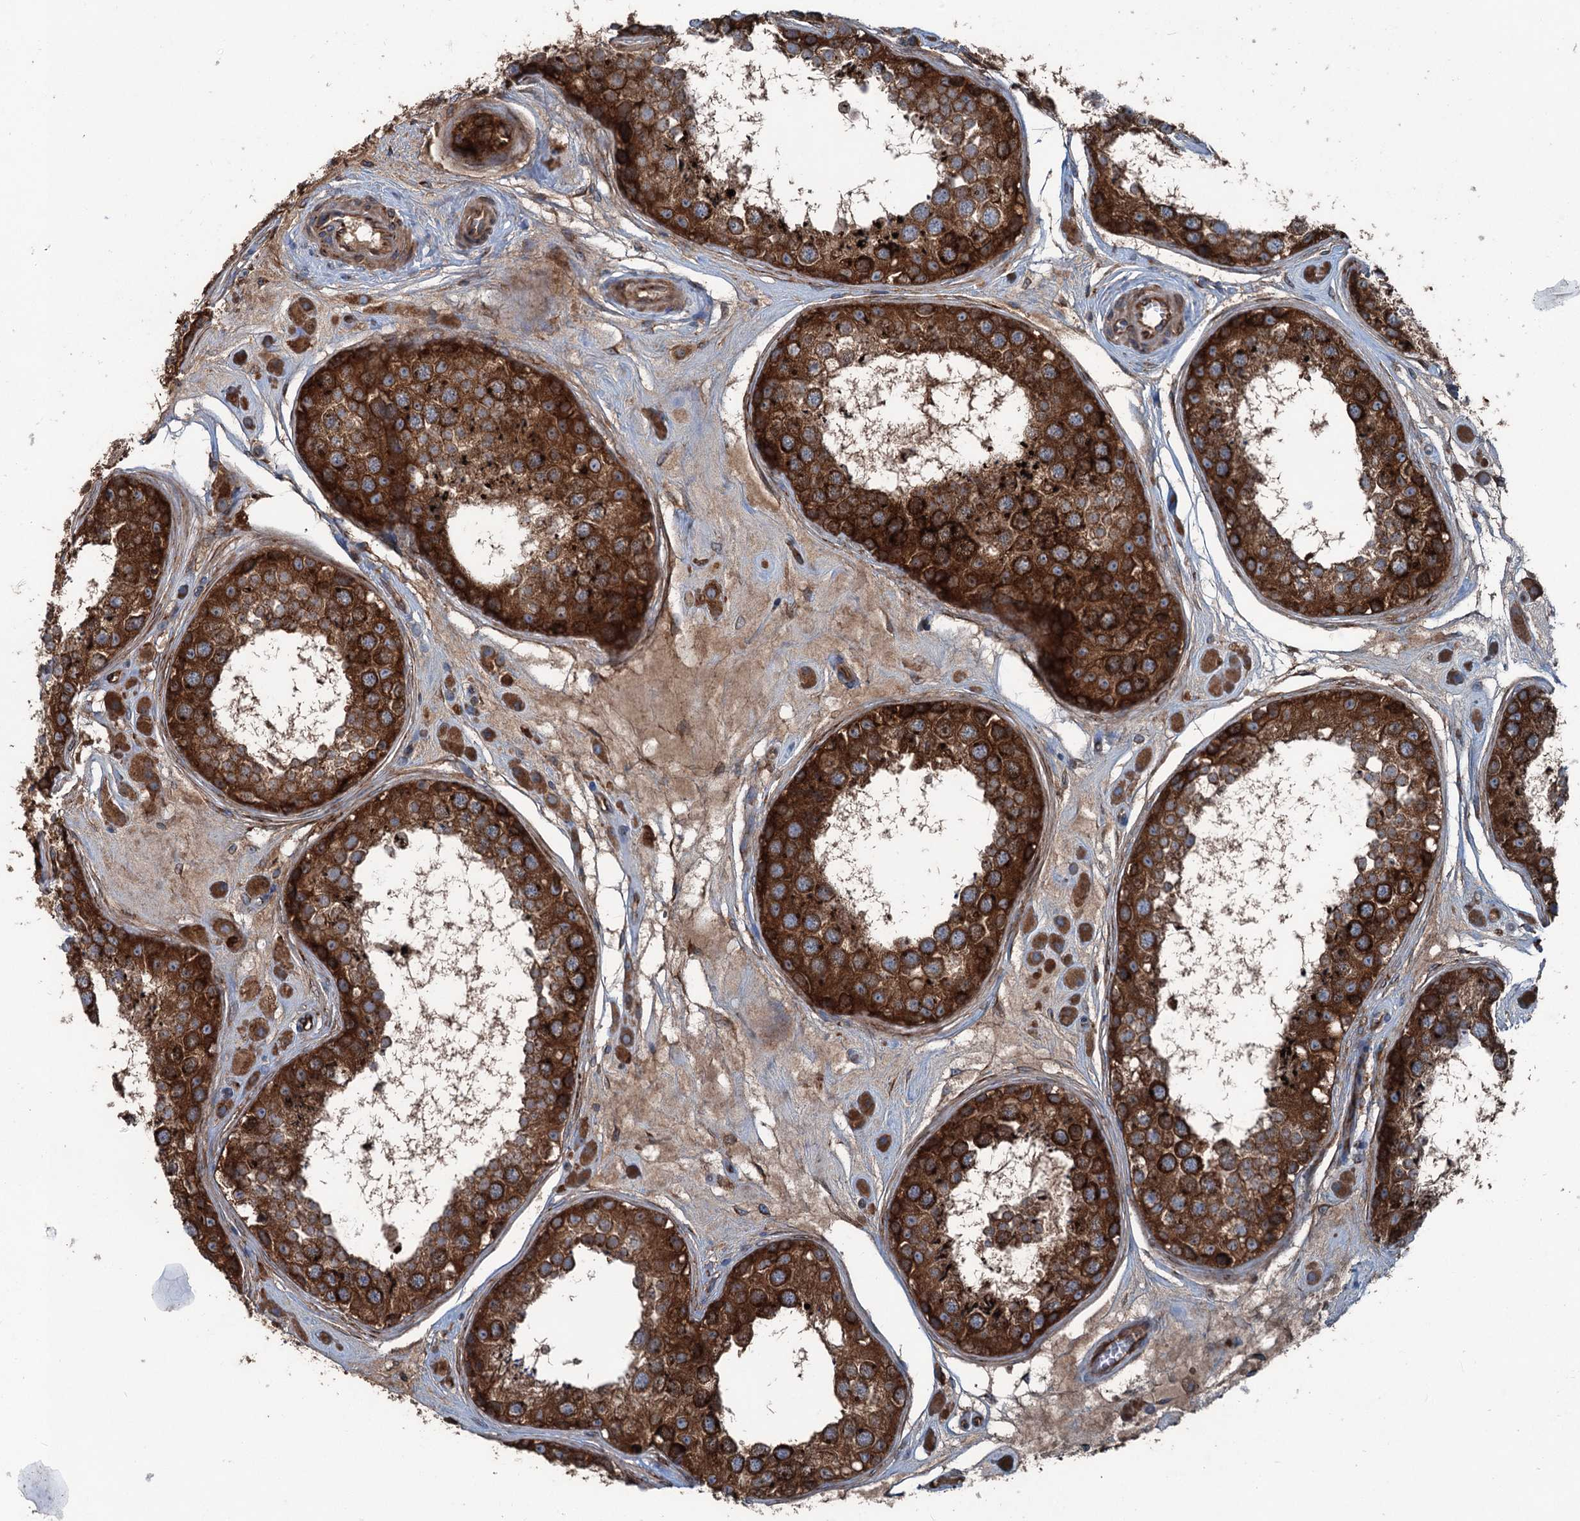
{"staining": {"intensity": "strong", "quantity": ">75%", "location": "cytoplasmic/membranous"}, "tissue": "testis", "cell_type": "Cells in seminiferous ducts", "image_type": "normal", "snomed": [{"axis": "morphology", "description": "Normal tissue, NOS"}, {"axis": "topography", "description": "Testis"}], "caption": "An image showing strong cytoplasmic/membranous positivity in about >75% of cells in seminiferous ducts in unremarkable testis, as visualized by brown immunohistochemical staining.", "gene": "CALCOCO1", "patient": {"sex": "male", "age": 25}}